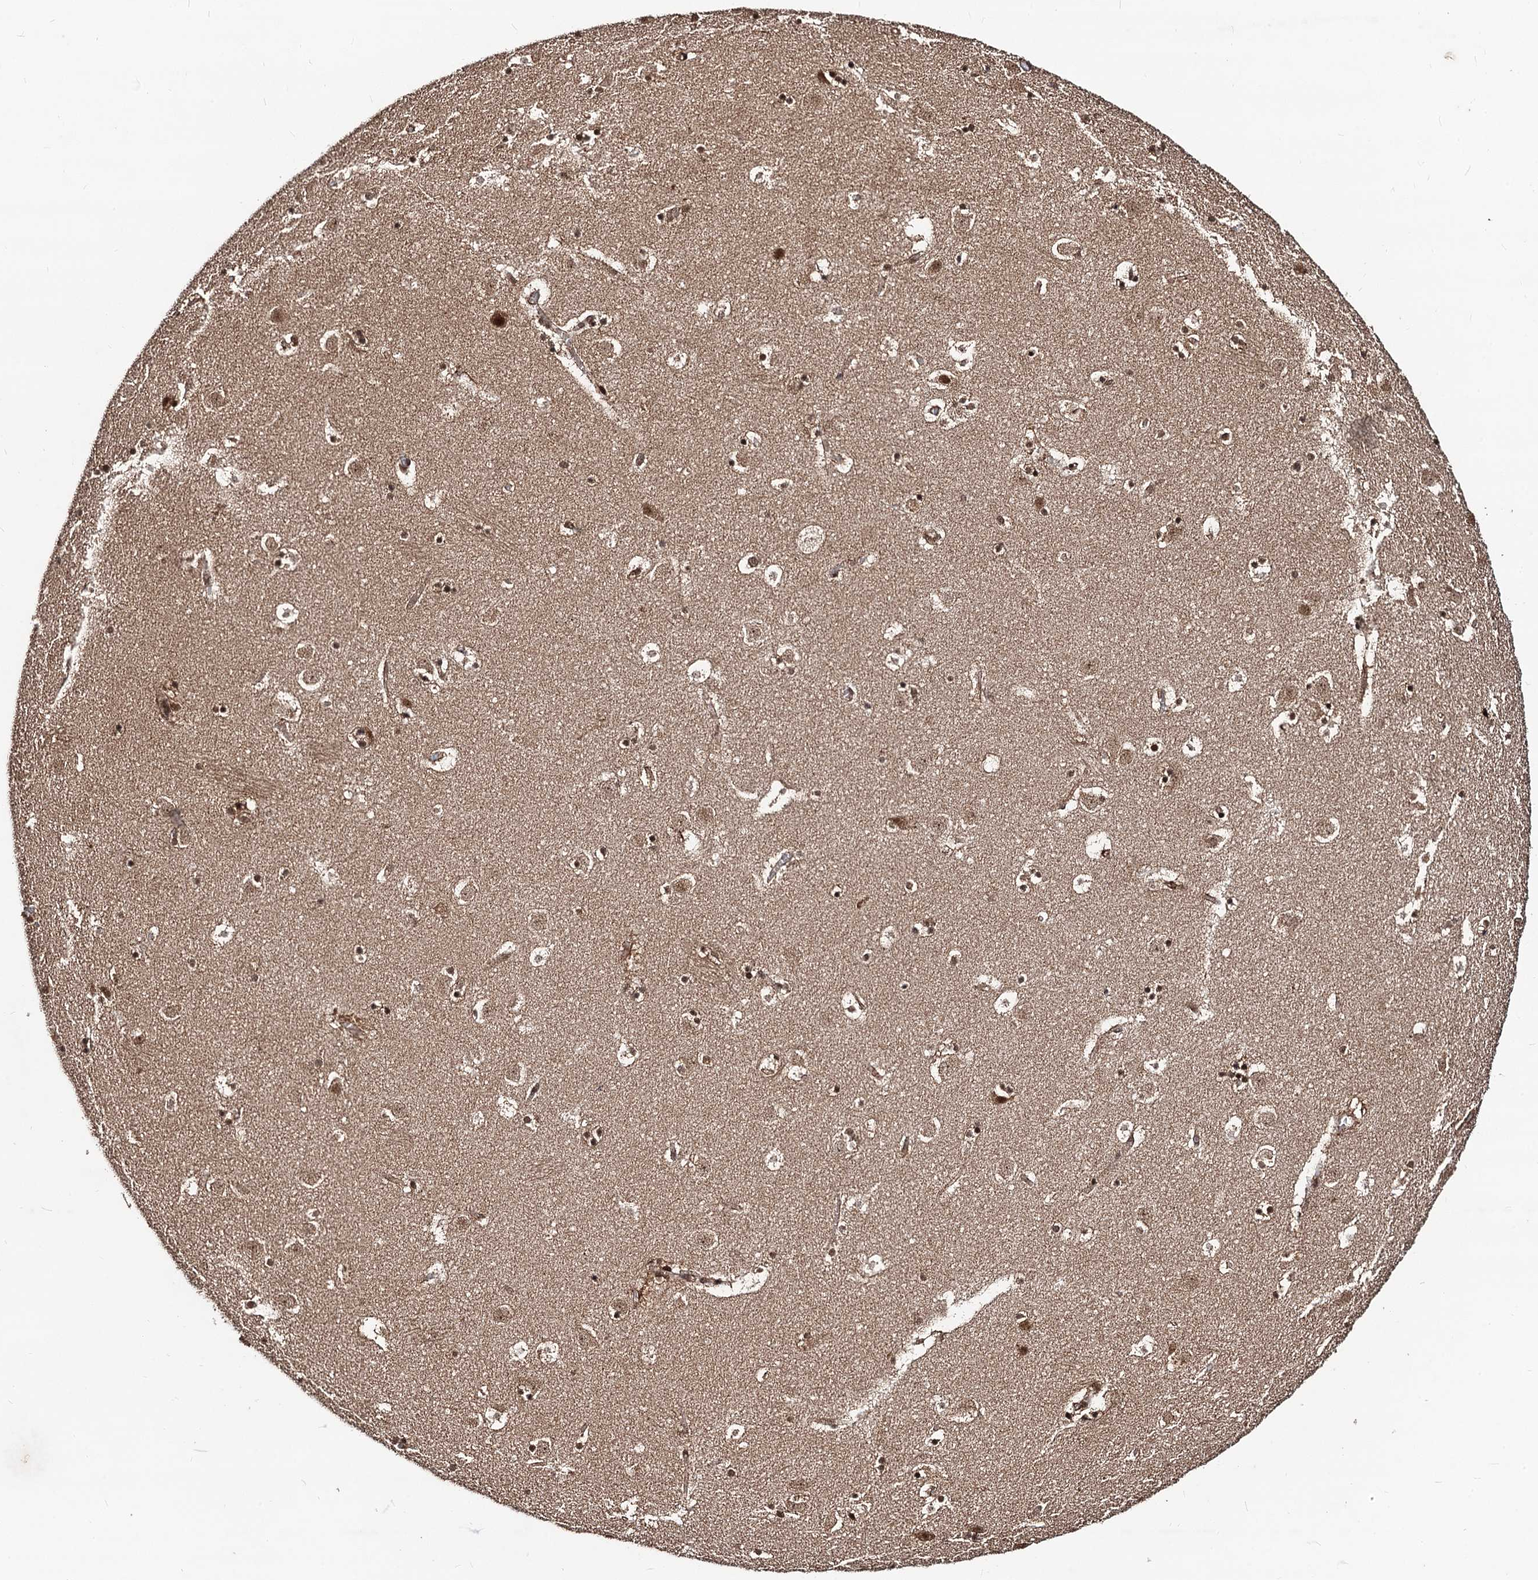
{"staining": {"intensity": "moderate", "quantity": ">75%", "location": "cytoplasmic/membranous,nuclear"}, "tissue": "caudate", "cell_type": "Glial cells", "image_type": "normal", "snomed": [{"axis": "morphology", "description": "Normal tissue, NOS"}, {"axis": "topography", "description": "Lateral ventricle wall"}], "caption": "A brown stain shows moderate cytoplasmic/membranous,nuclear staining of a protein in glial cells of normal caudate.", "gene": "SFSWAP", "patient": {"sex": "male", "age": 45}}